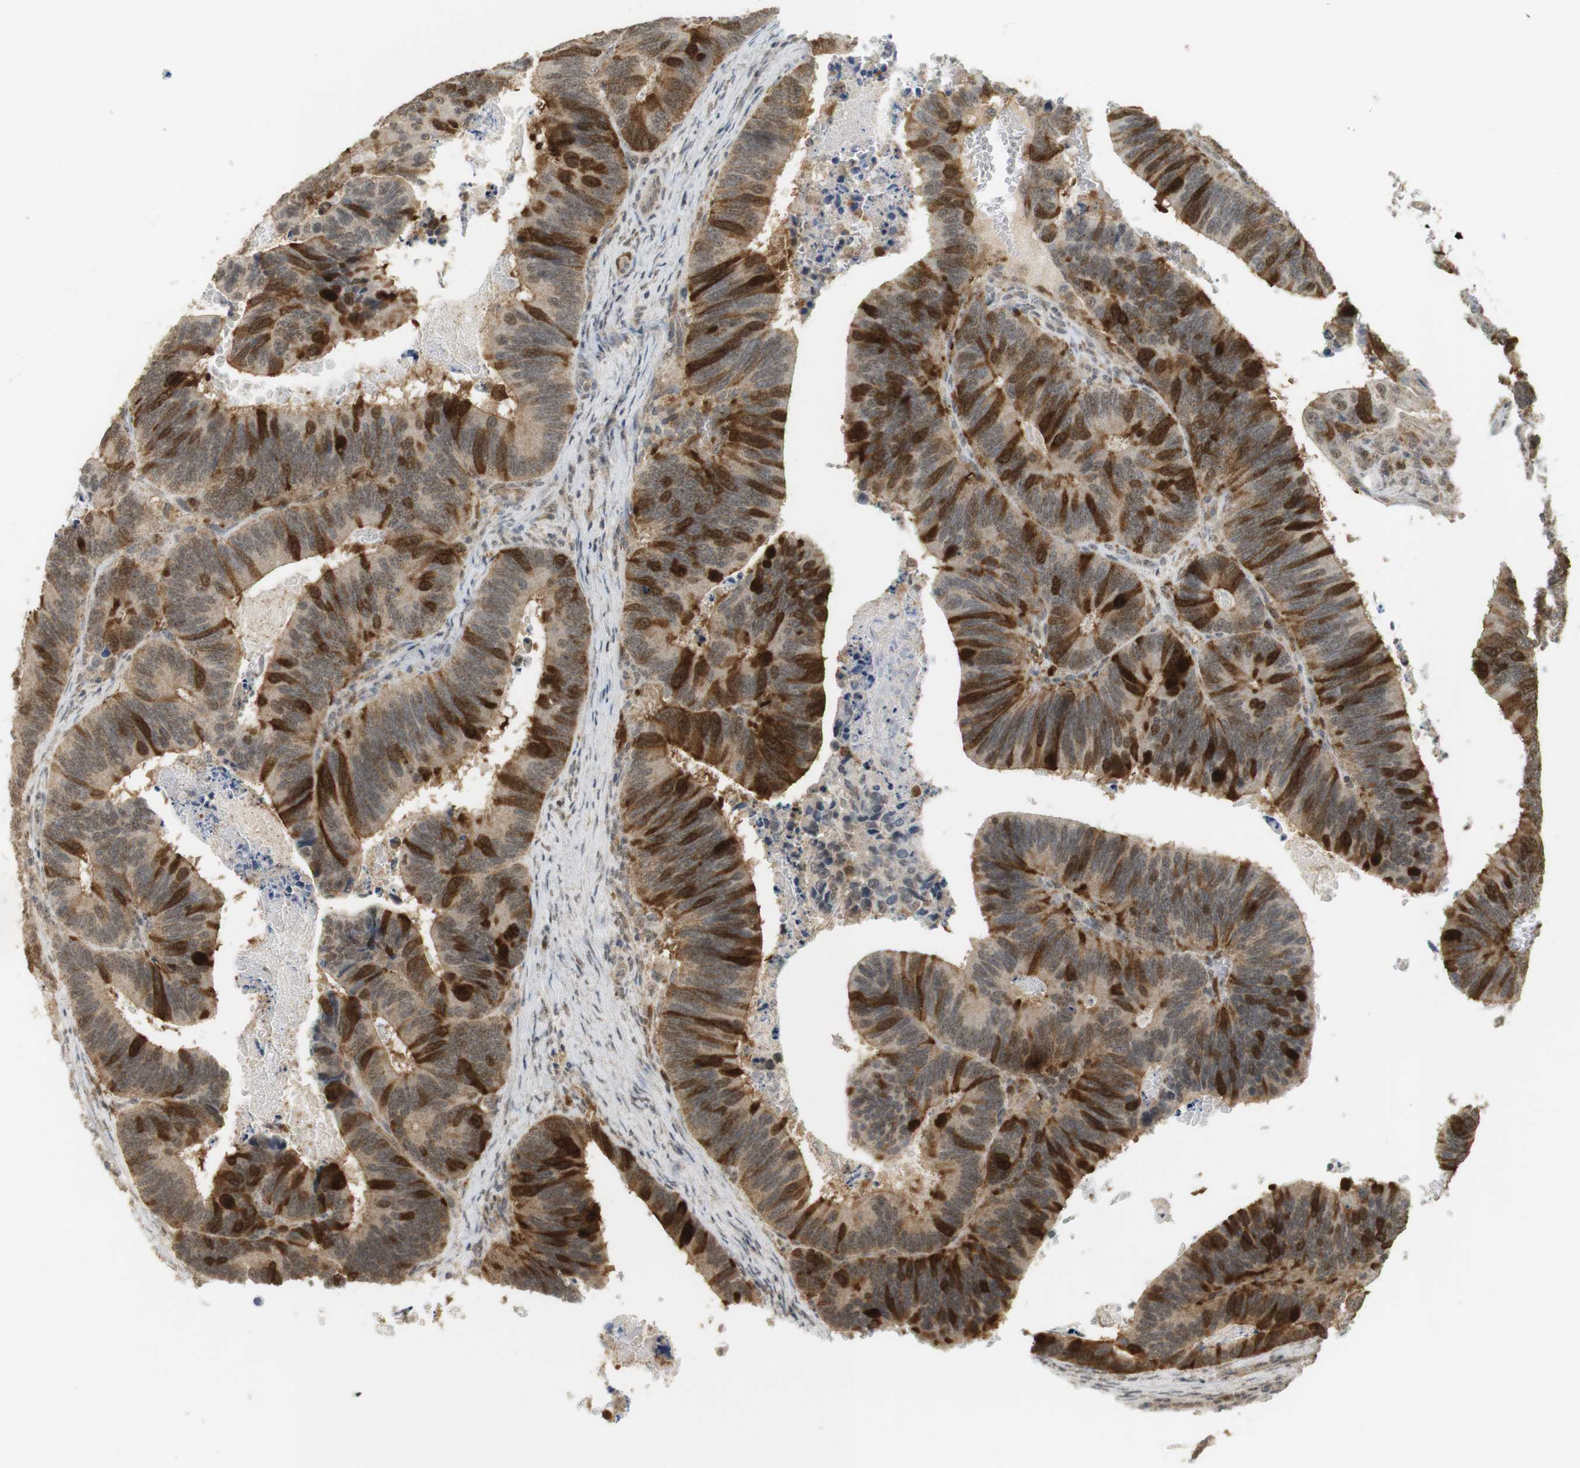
{"staining": {"intensity": "strong", "quantity": "<25%", "location": "cytoplasmic/membranous,nuclear"}, "tissue": "colorectal cancer", "cell_type": "Tumor cells", "image_type": "cancer", "snomed": [{"axis": "morphology", "description": "Inflammation, NOS"}, {"axis": "morphology", "description": "Adenocarcinoma, NOS"}, {"axis": "topography", "description": "Colon"}], "caption": "Colorectal adenocarcinoma stained with DAB immunohistochemistry reveals medium levels of strong cytoplasmic/membranous and nuclear positivity in about <25% of tumor cells.", "gene": "TTK", "patient": {"sex": "male", "age": 72}}